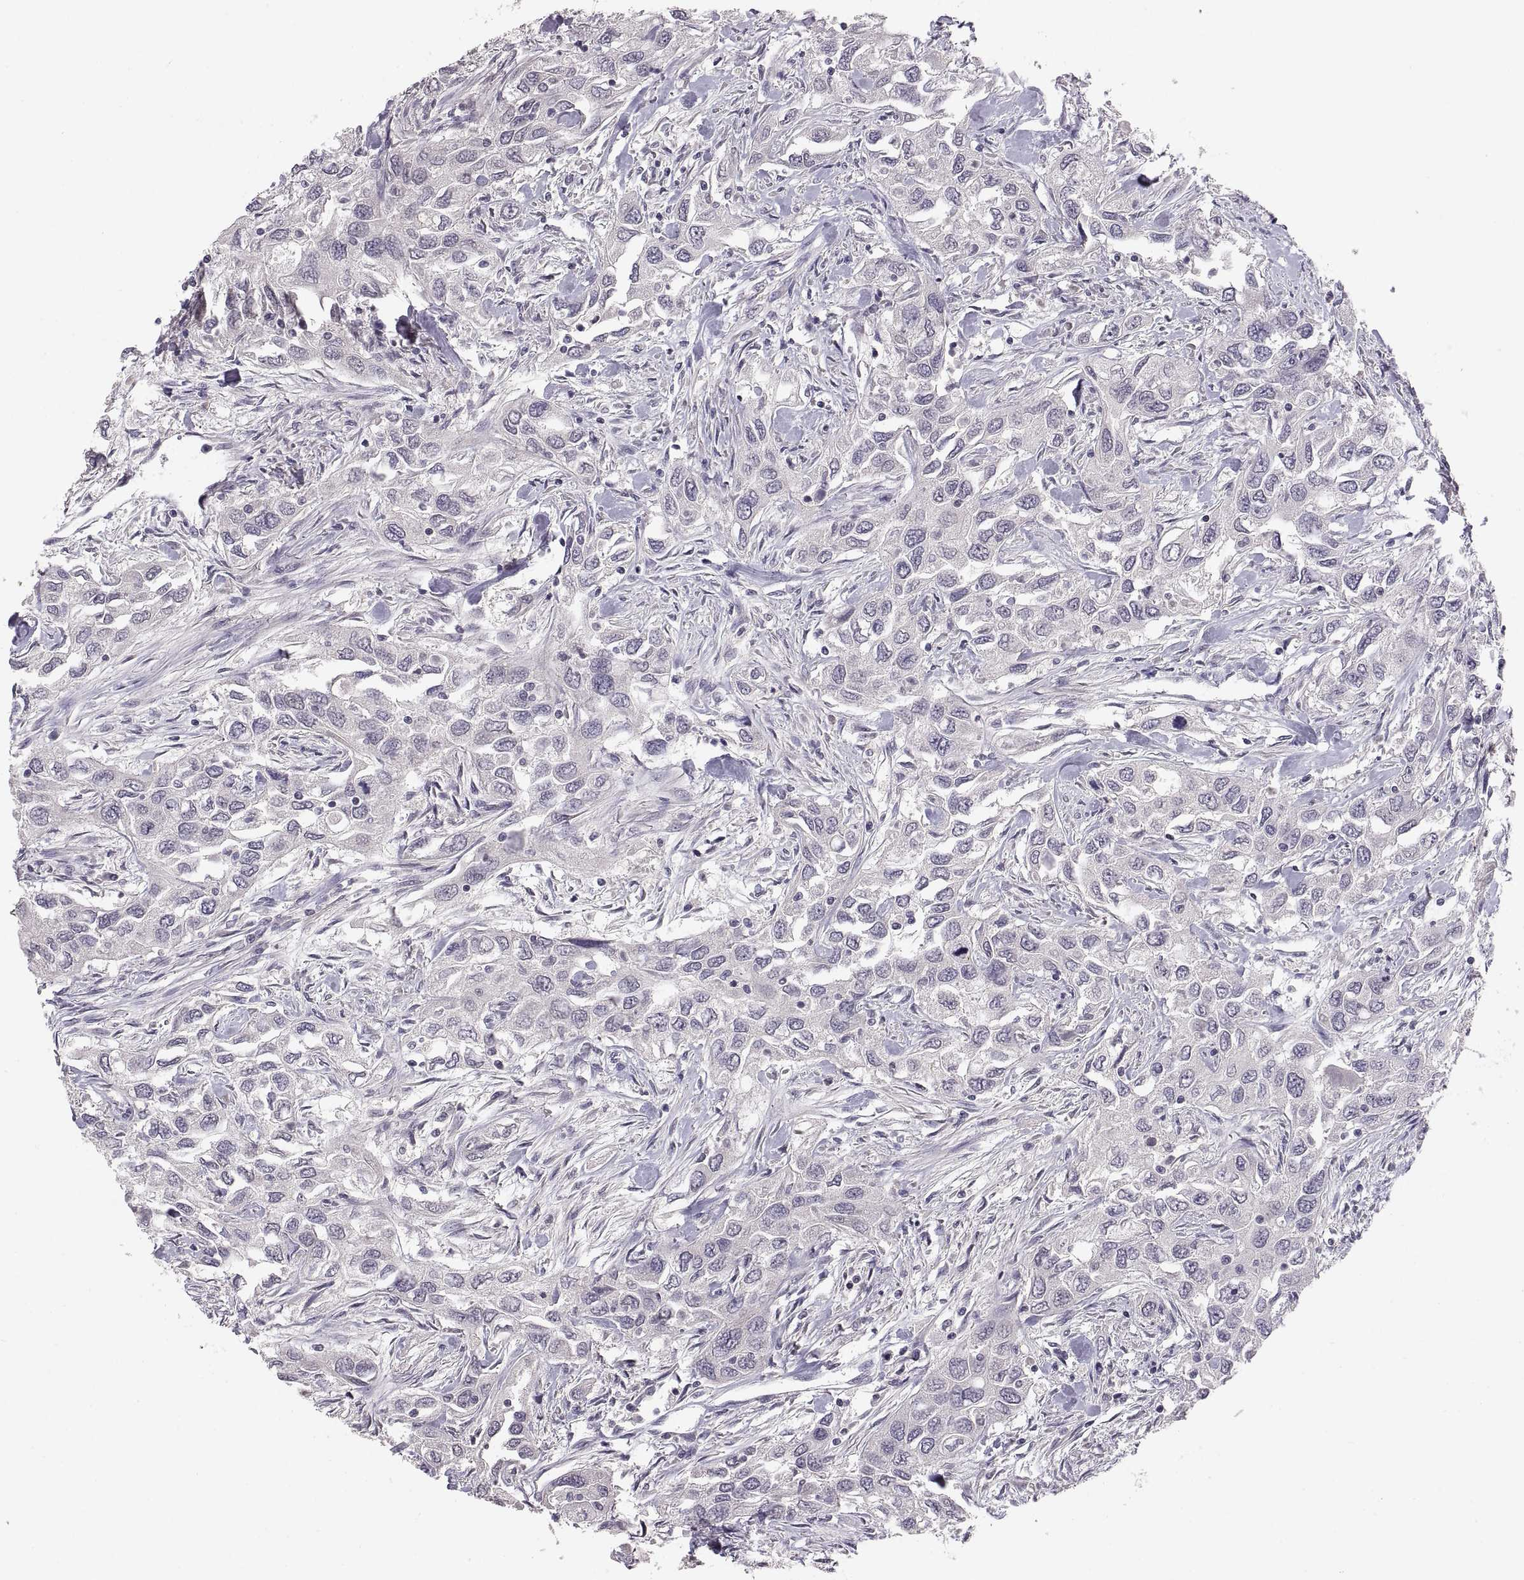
{"staining": {"intensity": "negative", "quantity": "none", "location": "none"}, "tissue": "urothelial cancer", "cell_type": "Tumor cells", "image_type": "cancer", "snomed": [{"axis": "morphology", "description": "Urothelial carcinoma, High grade"}, {"axis": "topography", "description": "Urinary bladder"}], "caption": "Tumor cells are negative for brown protein staining in urothelial cancer.", "gene": "PAX2", "patient": {"sex": "male", "age": 76}}